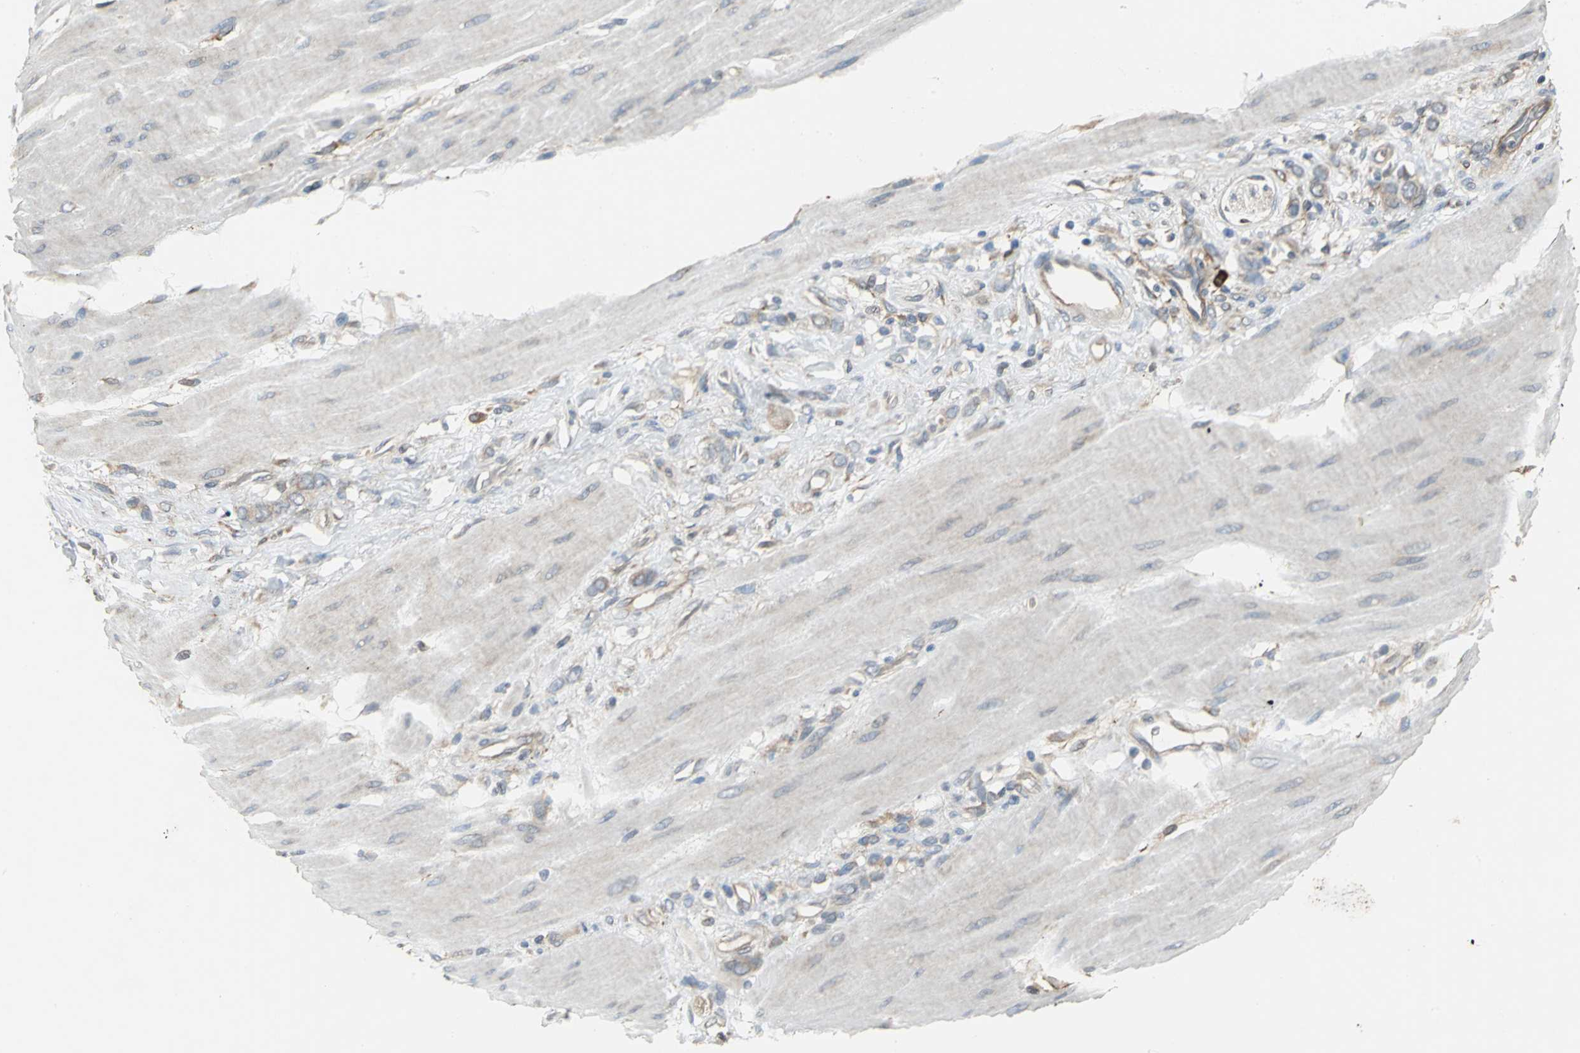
{"staining": {"intensity": "weak", "quantity": "25%-75%", "location": "cytoplasmic/membranous"}, "tissue": "stomach cancer", "cell_type": "Tumor cells", "image_type": "cancer", "snomed": [{"axis": "morphology", "description": "Adenocarcinoma, NOS"}, {"axis": "topography", "description": "Stomach"}], "caption": "Stomach adenocarcinoma stained with a brown dye exhibits weak cytoplasmic/membranous positive staining in approximately 25%-75% of tumor cells.", "gene": "SYVN1", "patient": {"sex": "male", "age": 82}}